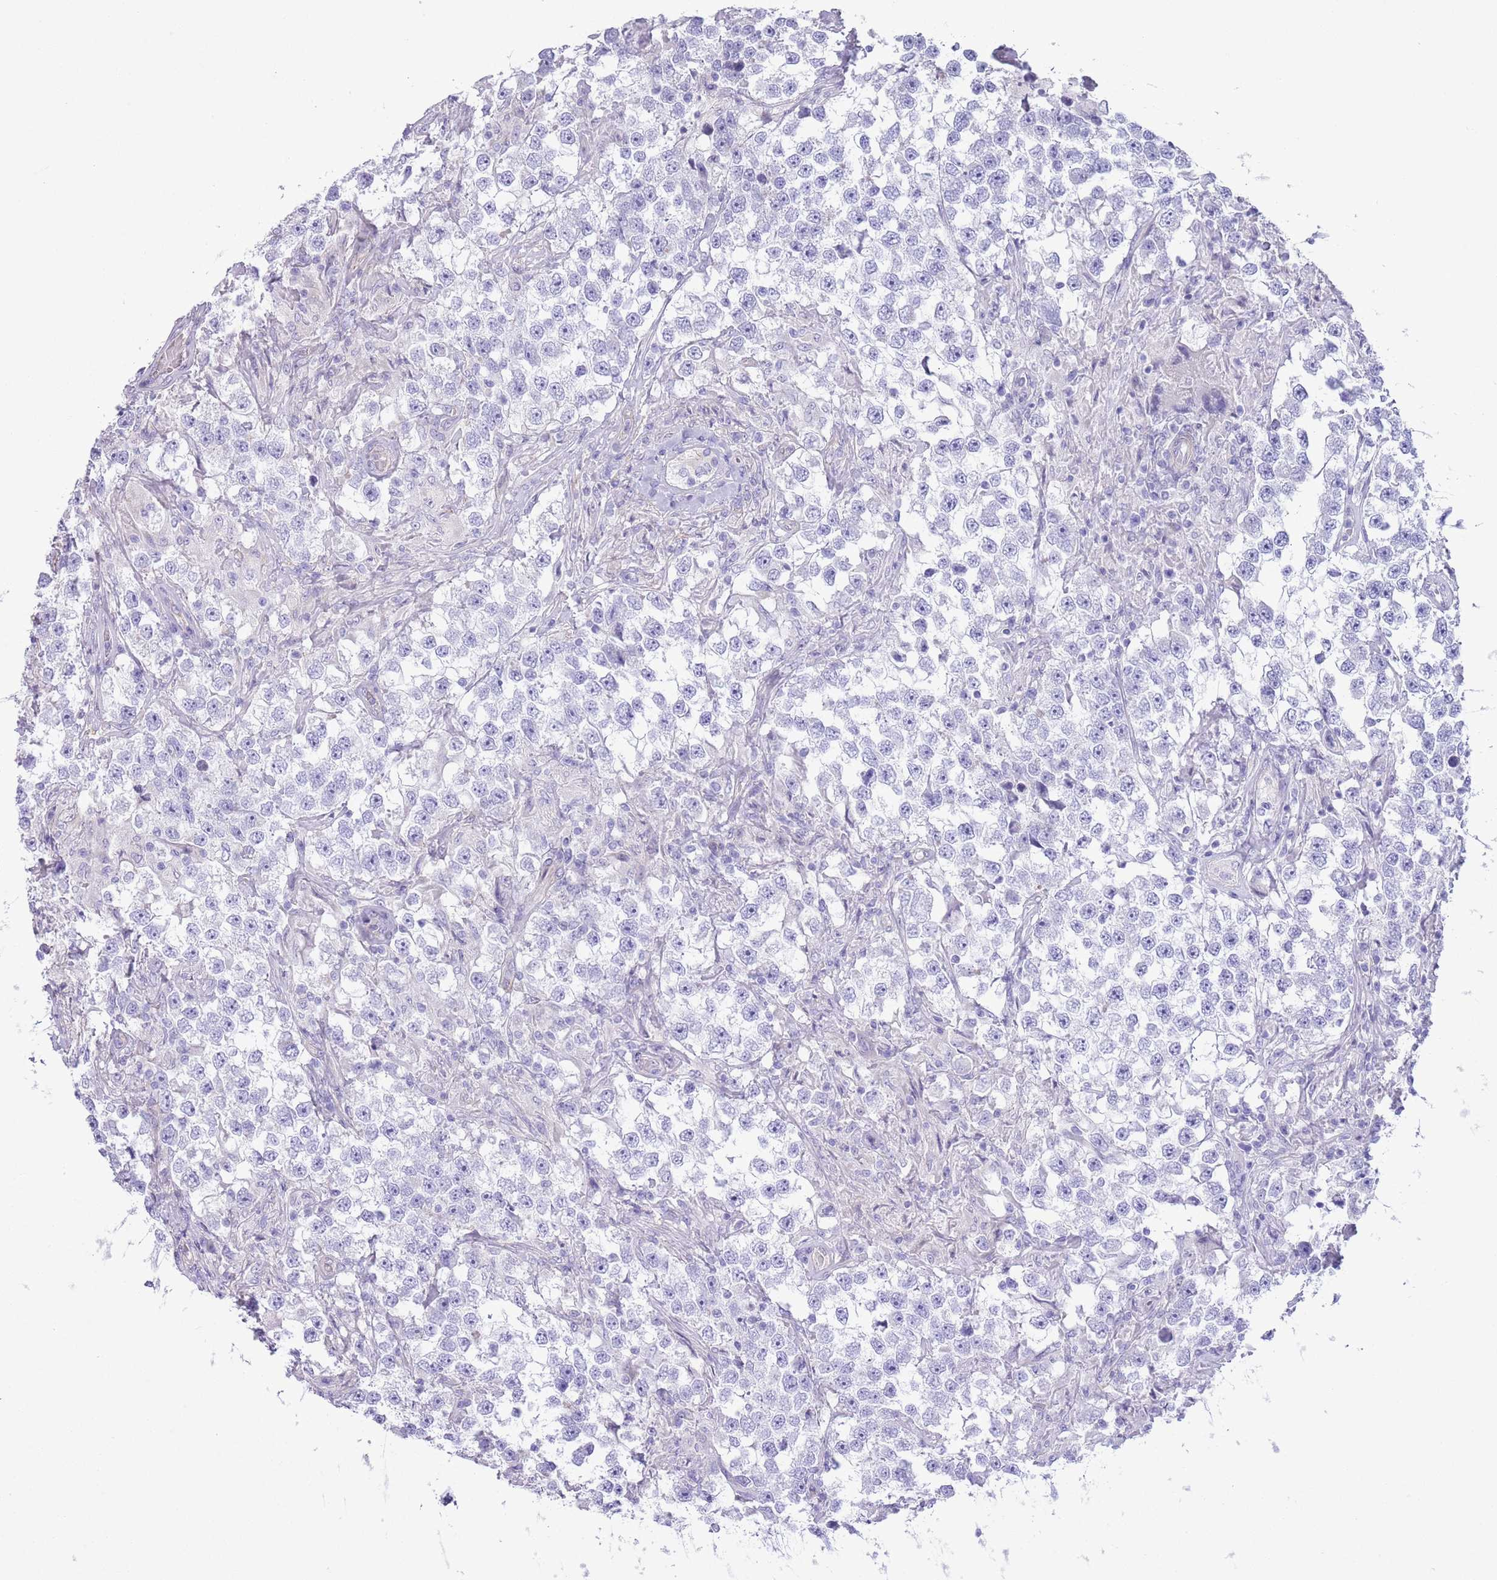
{"staining": {"intensity": "negative", "quantity": "none", "location": "none"}, "tissue": "testis cancer", "cell_type": "Tumor cells", "image_type": "cancer", "snomed": [{"axis": "morphology", "description": "Seminoma, NOS"}, {"axis": "topography", "description": "Testis"}], "caption": "Immunohistochemistry micrograph of testis cancer stained for a protein (brown), which exhibits no expression in tumor cells.", "gene": "RBP3", "patient": {"sex": "male", "age": 46}}